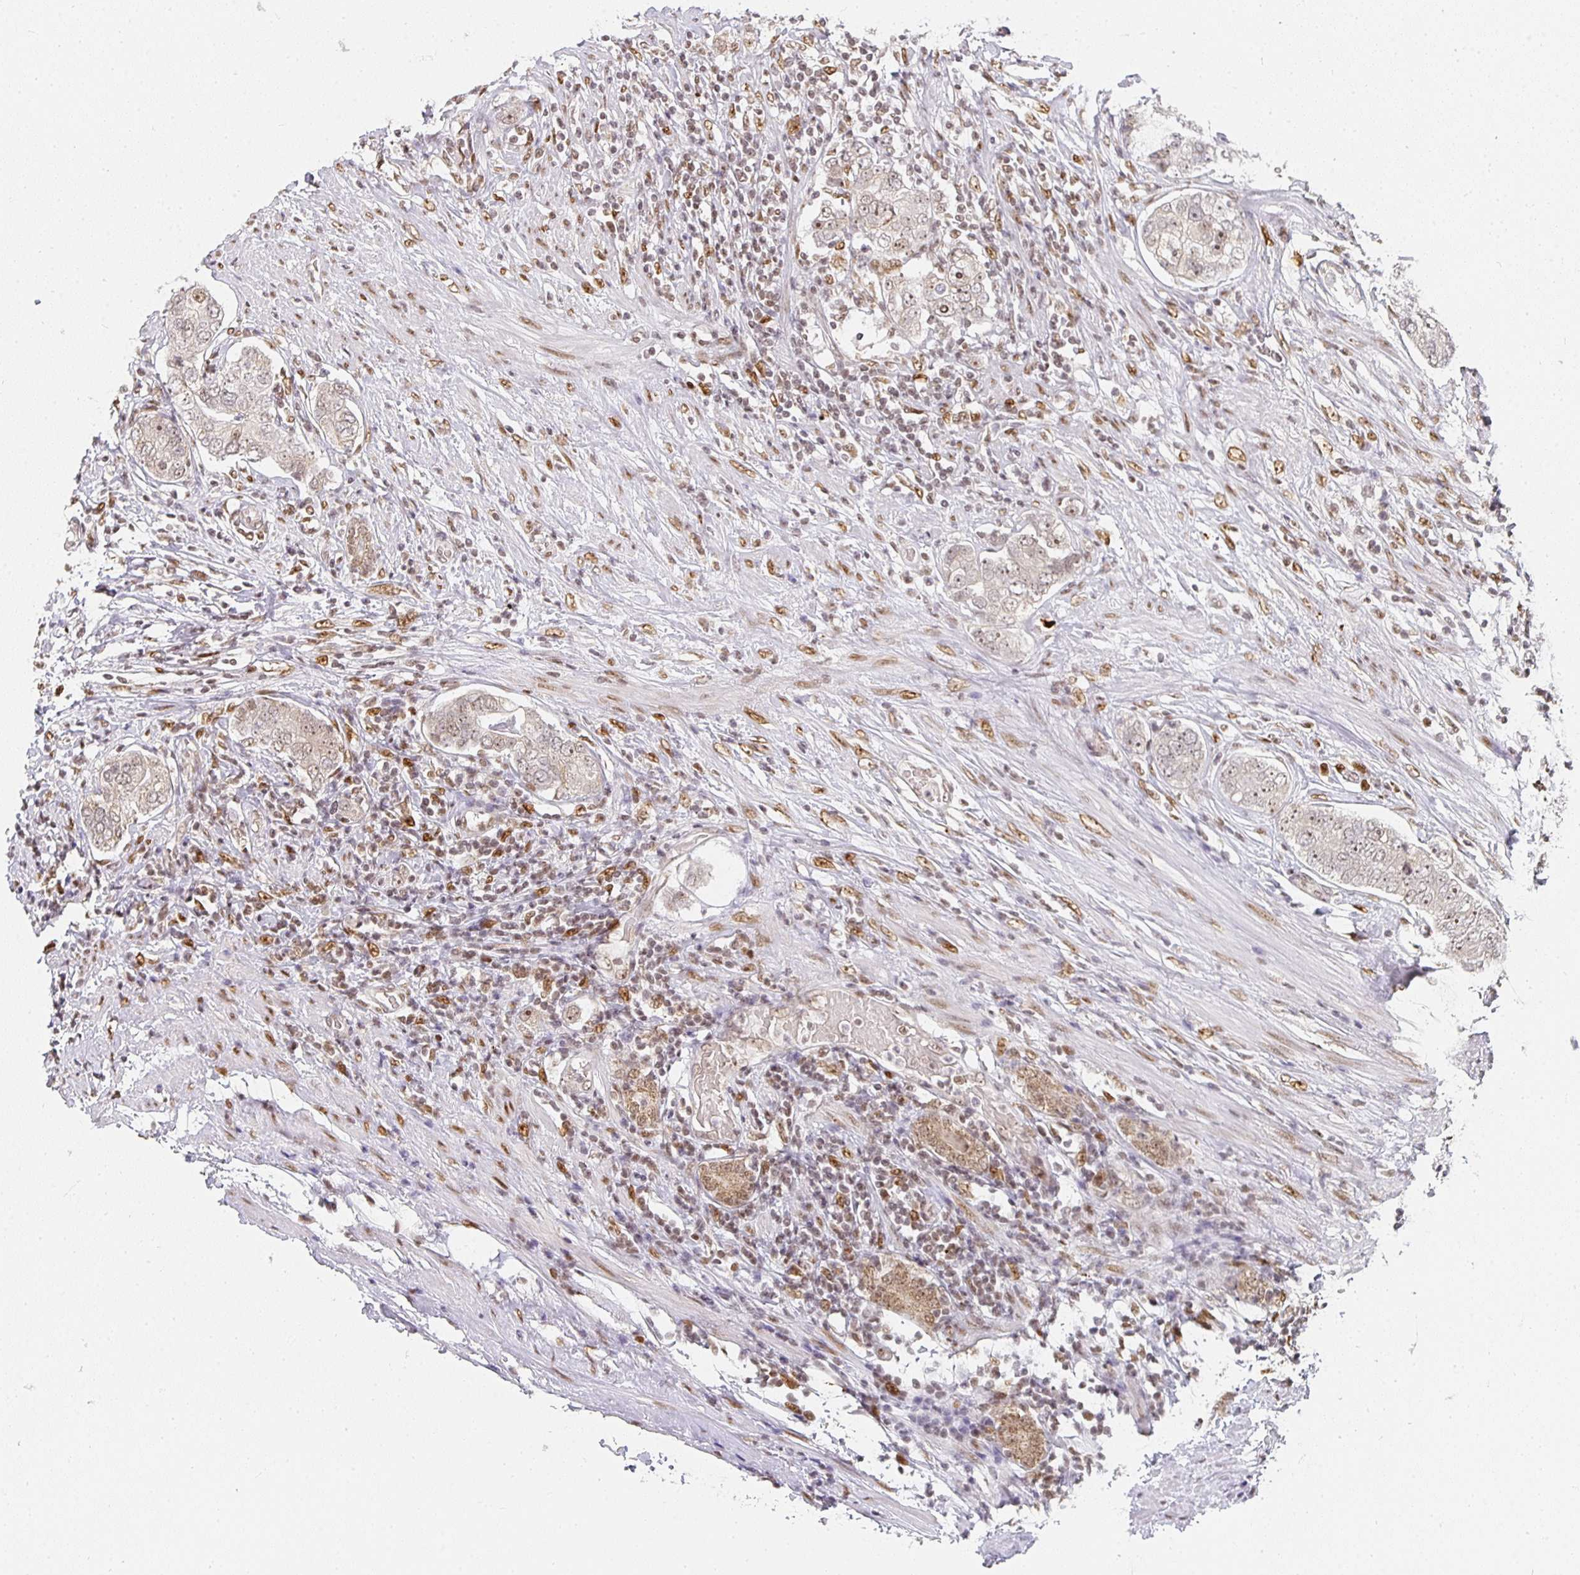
{"staining": {"intensity": "weak", "quantity": ">75%", "location": "nuclear"}, "tissue": "prostate cancer", "cell_type": "Tumor cells", "image_type": "cancer", "snomed": [{"axis": "morphology", "description": "Adenocarcinoma, High grade"}, {"axis": "topography", "description": "Prostate"}], "caption": "Human prostate high-grade adenocarcinoma stained with a brown dye shows weak nuclear positive expression in about >75% of tumor cells.", "gene": "SMARCA2", "patient": {"sex": "male", "age": 60}}